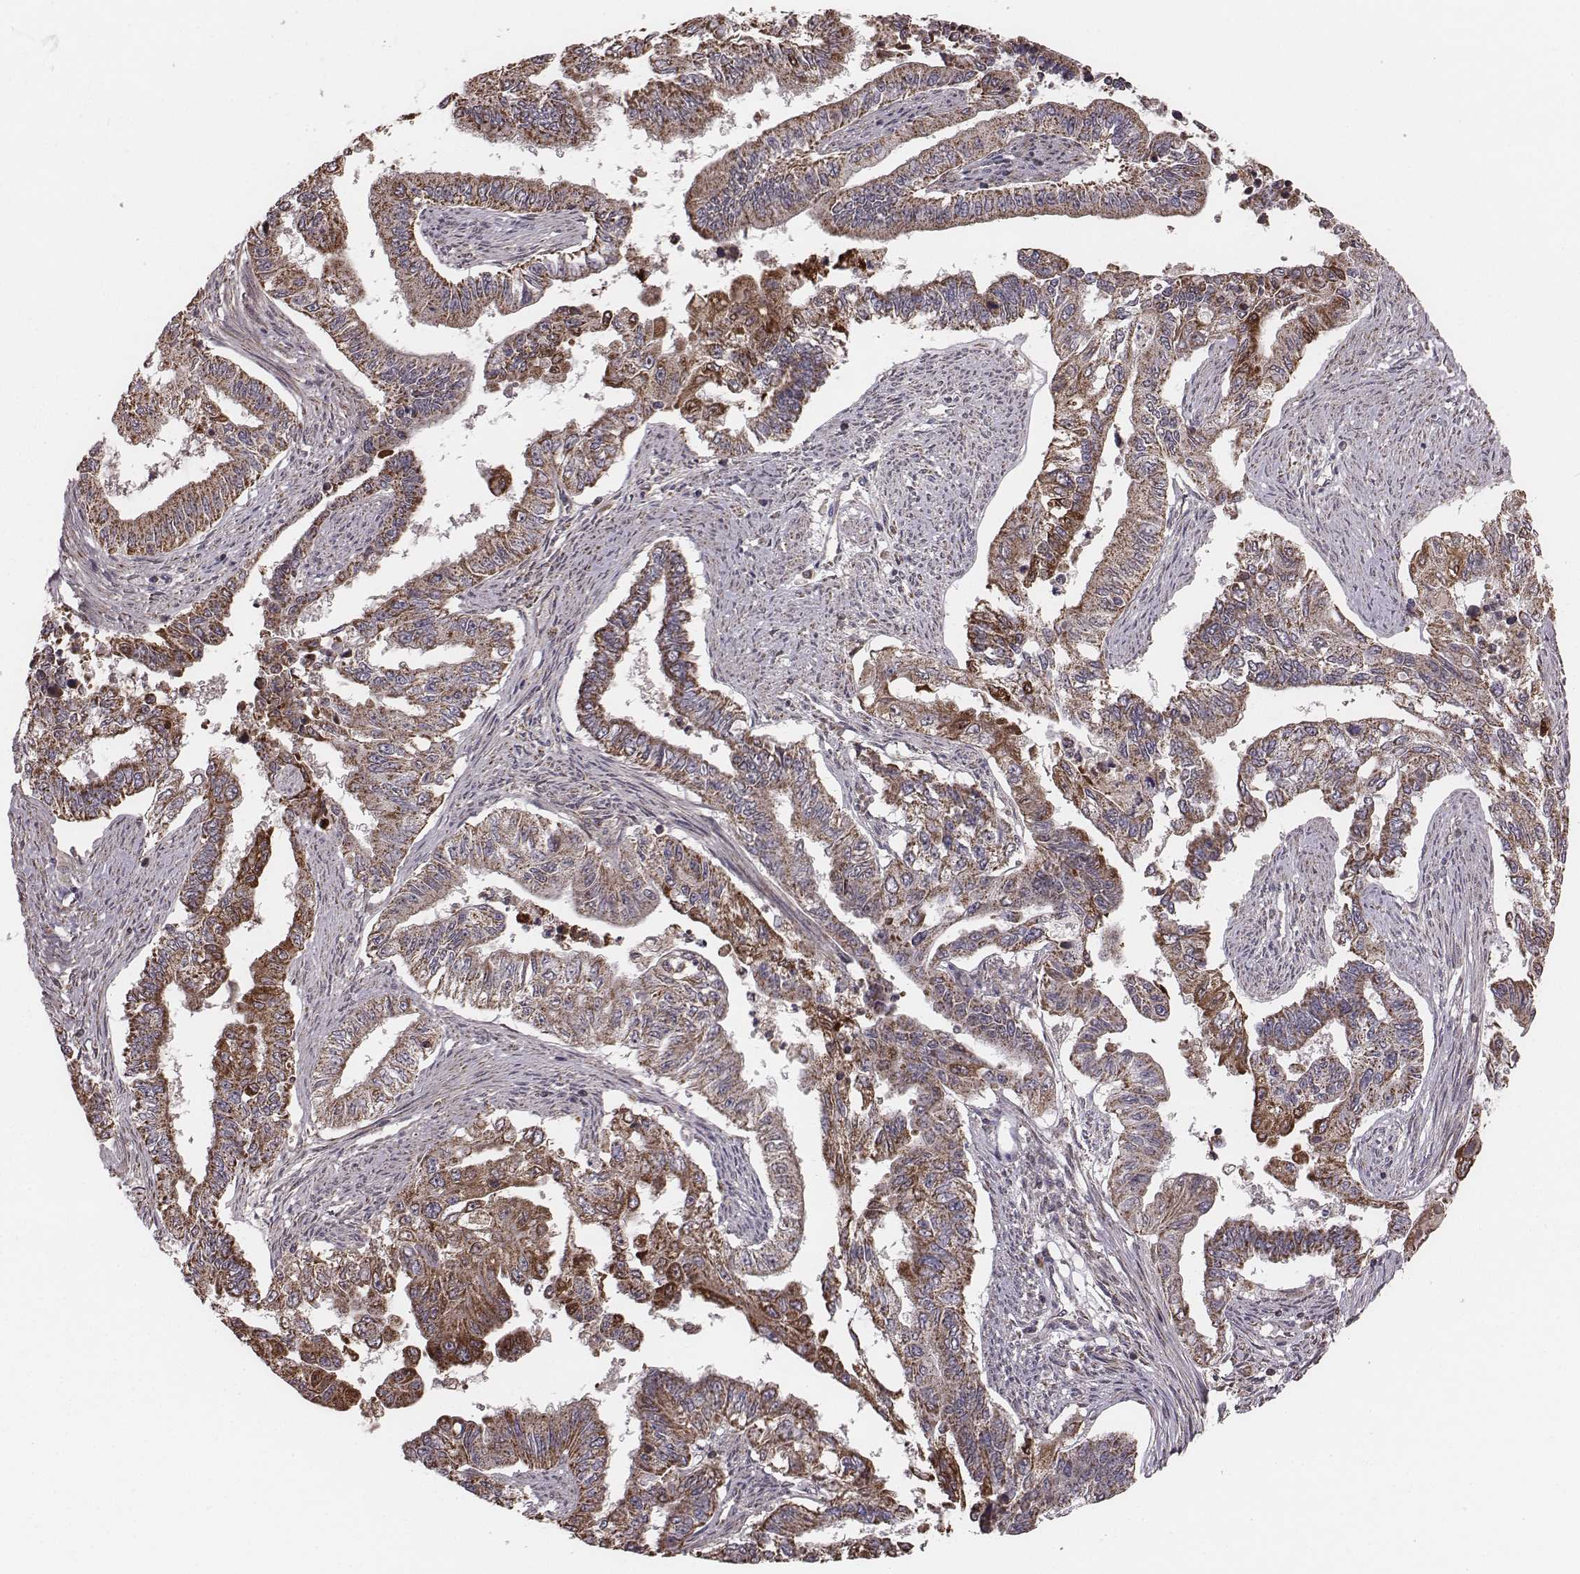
{"staining": {"intensity": "strong", "quantity": ">75%", "location": "cytoplasmic/membranous"}, "tissue": "endometrial cancer", "cell_type": "Tumor cells", "image_type": "cancer", "snomed": [{"axis": "morphology", "description": "Adenocarcinoma, NOS"}, {"axis": "topography", "description": "Uterus"}], "caption": "Protein analysis of adenocarcinoma (endometrial) tissue exhibits strong cytoplasmic/membranous positivity in approximately >75% of tumor cells.", "gene": "PDCD2L", "patient": {"sex": "female", "age": 59}}